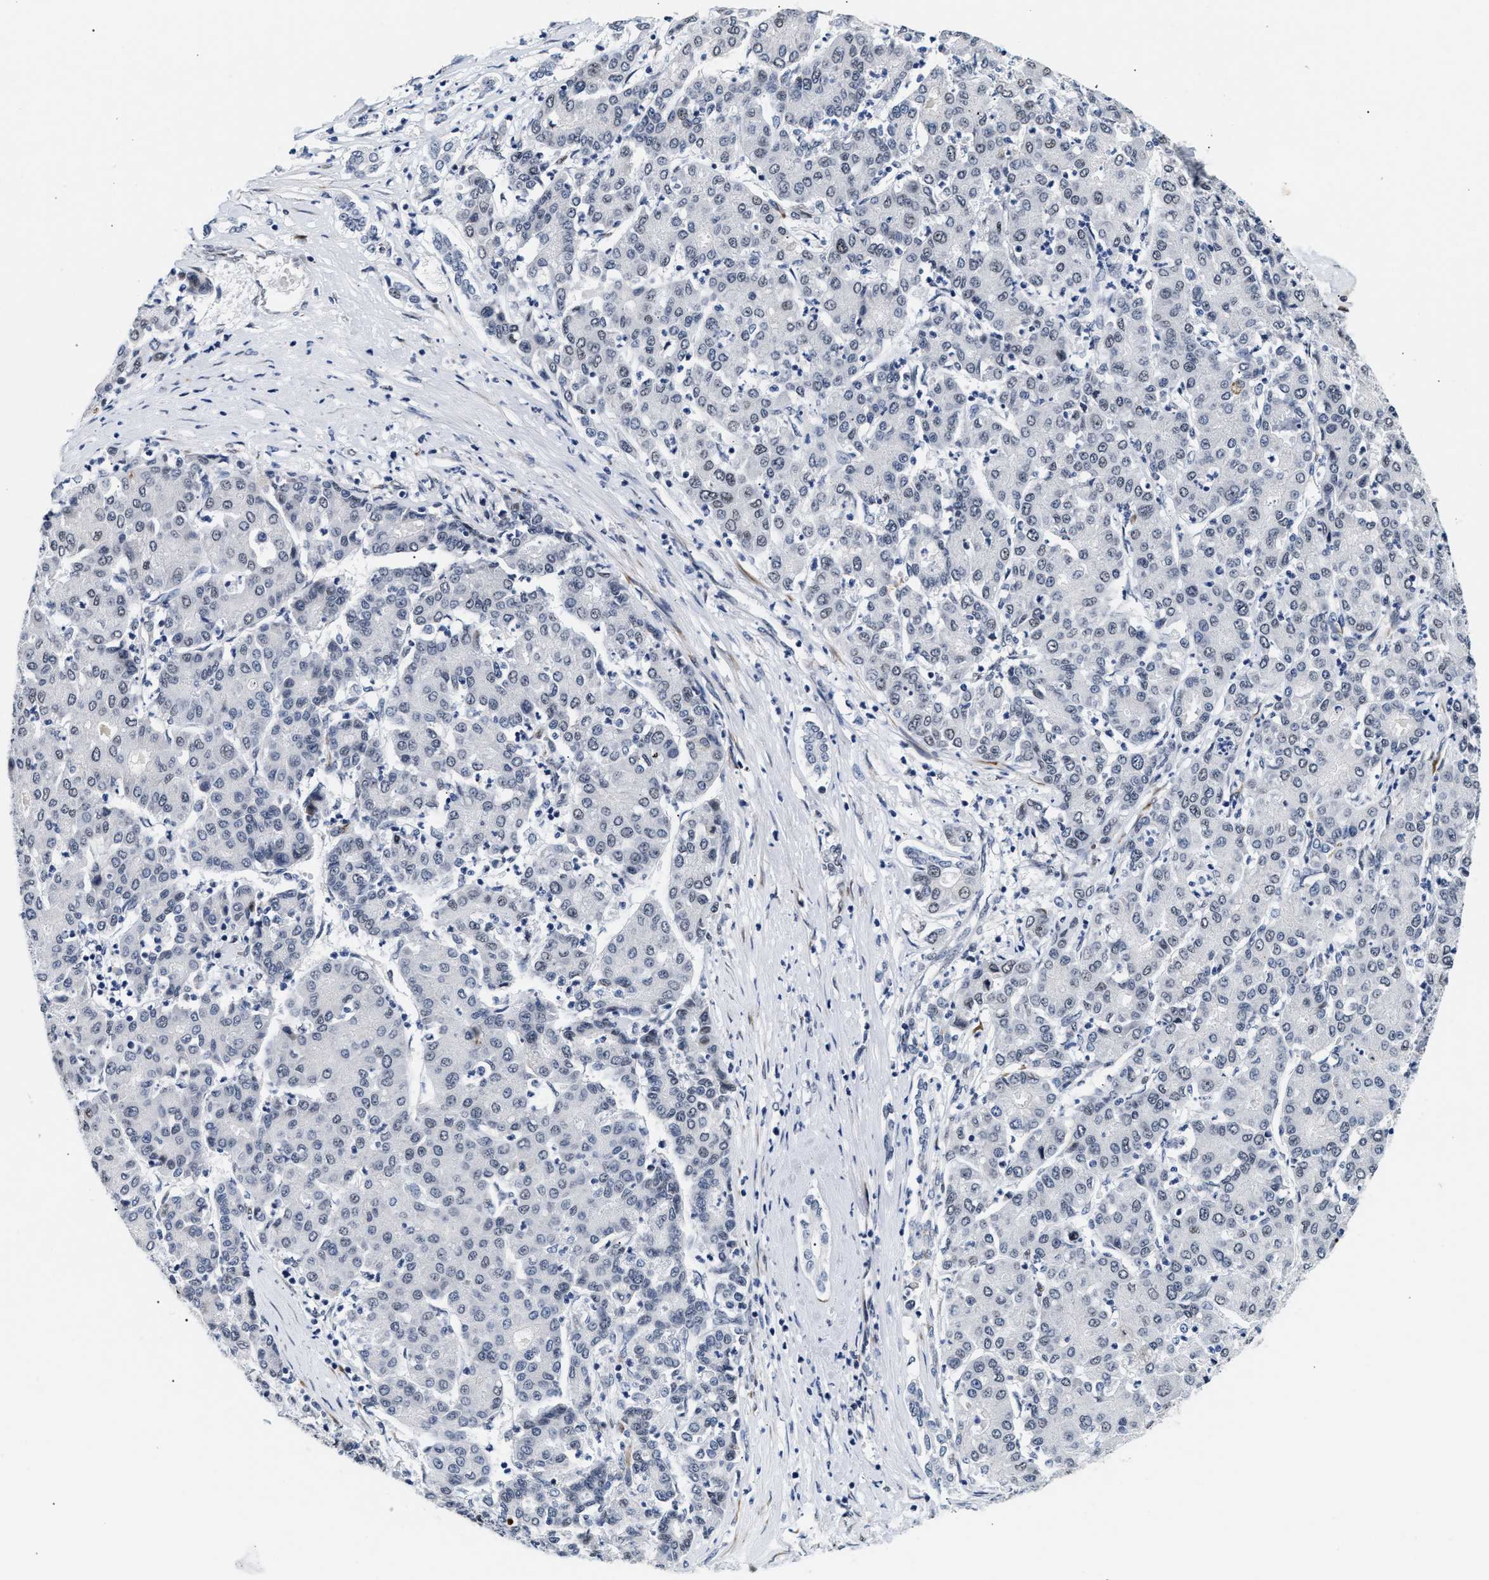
{"staining": {"intensity": "negative", "quantity": "none", "location": "none"}, "tissue": "liver cancer", "cell_type": "Tumor cells", "image_type": "cancer", "snomed": [{"axis": "morphology", "description": "Carcinoma, Hepatocellular, NOS"}, {"axis": "topography", "description": "Liver"}], "caption": "This image is of hepatocellular carcinoma (liver) stained with immunohistochemistry (IHC) to label a protein in brown with the nuclei are counter-stained blue. There is no positivity in tumor cells.", "gene": "THOC1", "patient": {"sex": "male", "age": 65}}